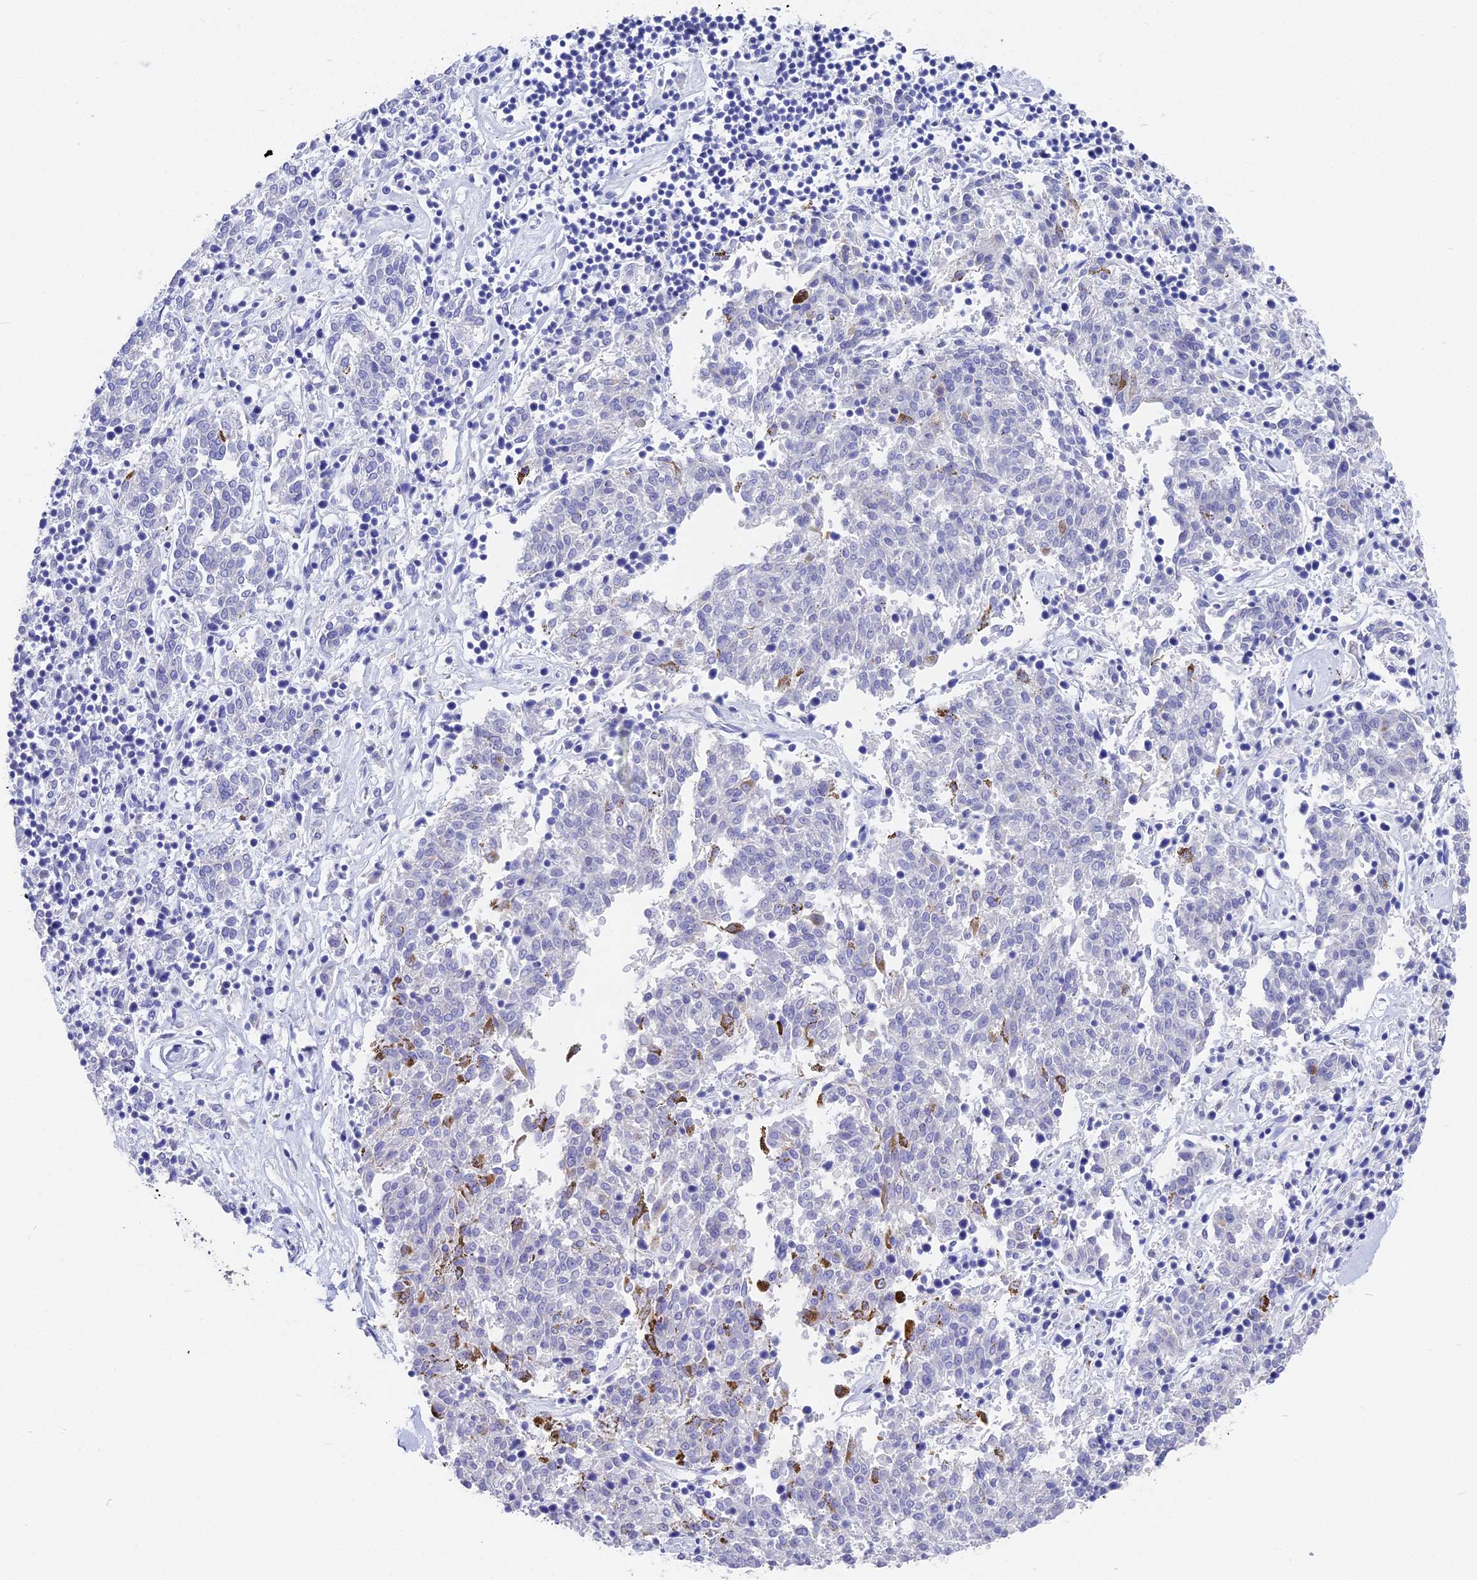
{"staining": {"intensity": "negative", "quantity": "none", "location": "none"}, "tissue": "melanoma", "cell_type": "Tumor cells", "image_type": "cancer", "snomed": [{"axis": "morphology", "description": "Malignant melanoma, NOS"}, {"axis": "topography", "description": "Skin"}], "caption": "The photomicrograph reveals no significant expression in tumor cells of malignant melanoma.", "gene": "VPS33B", "patient": {"sex": "female", "age": 72}}